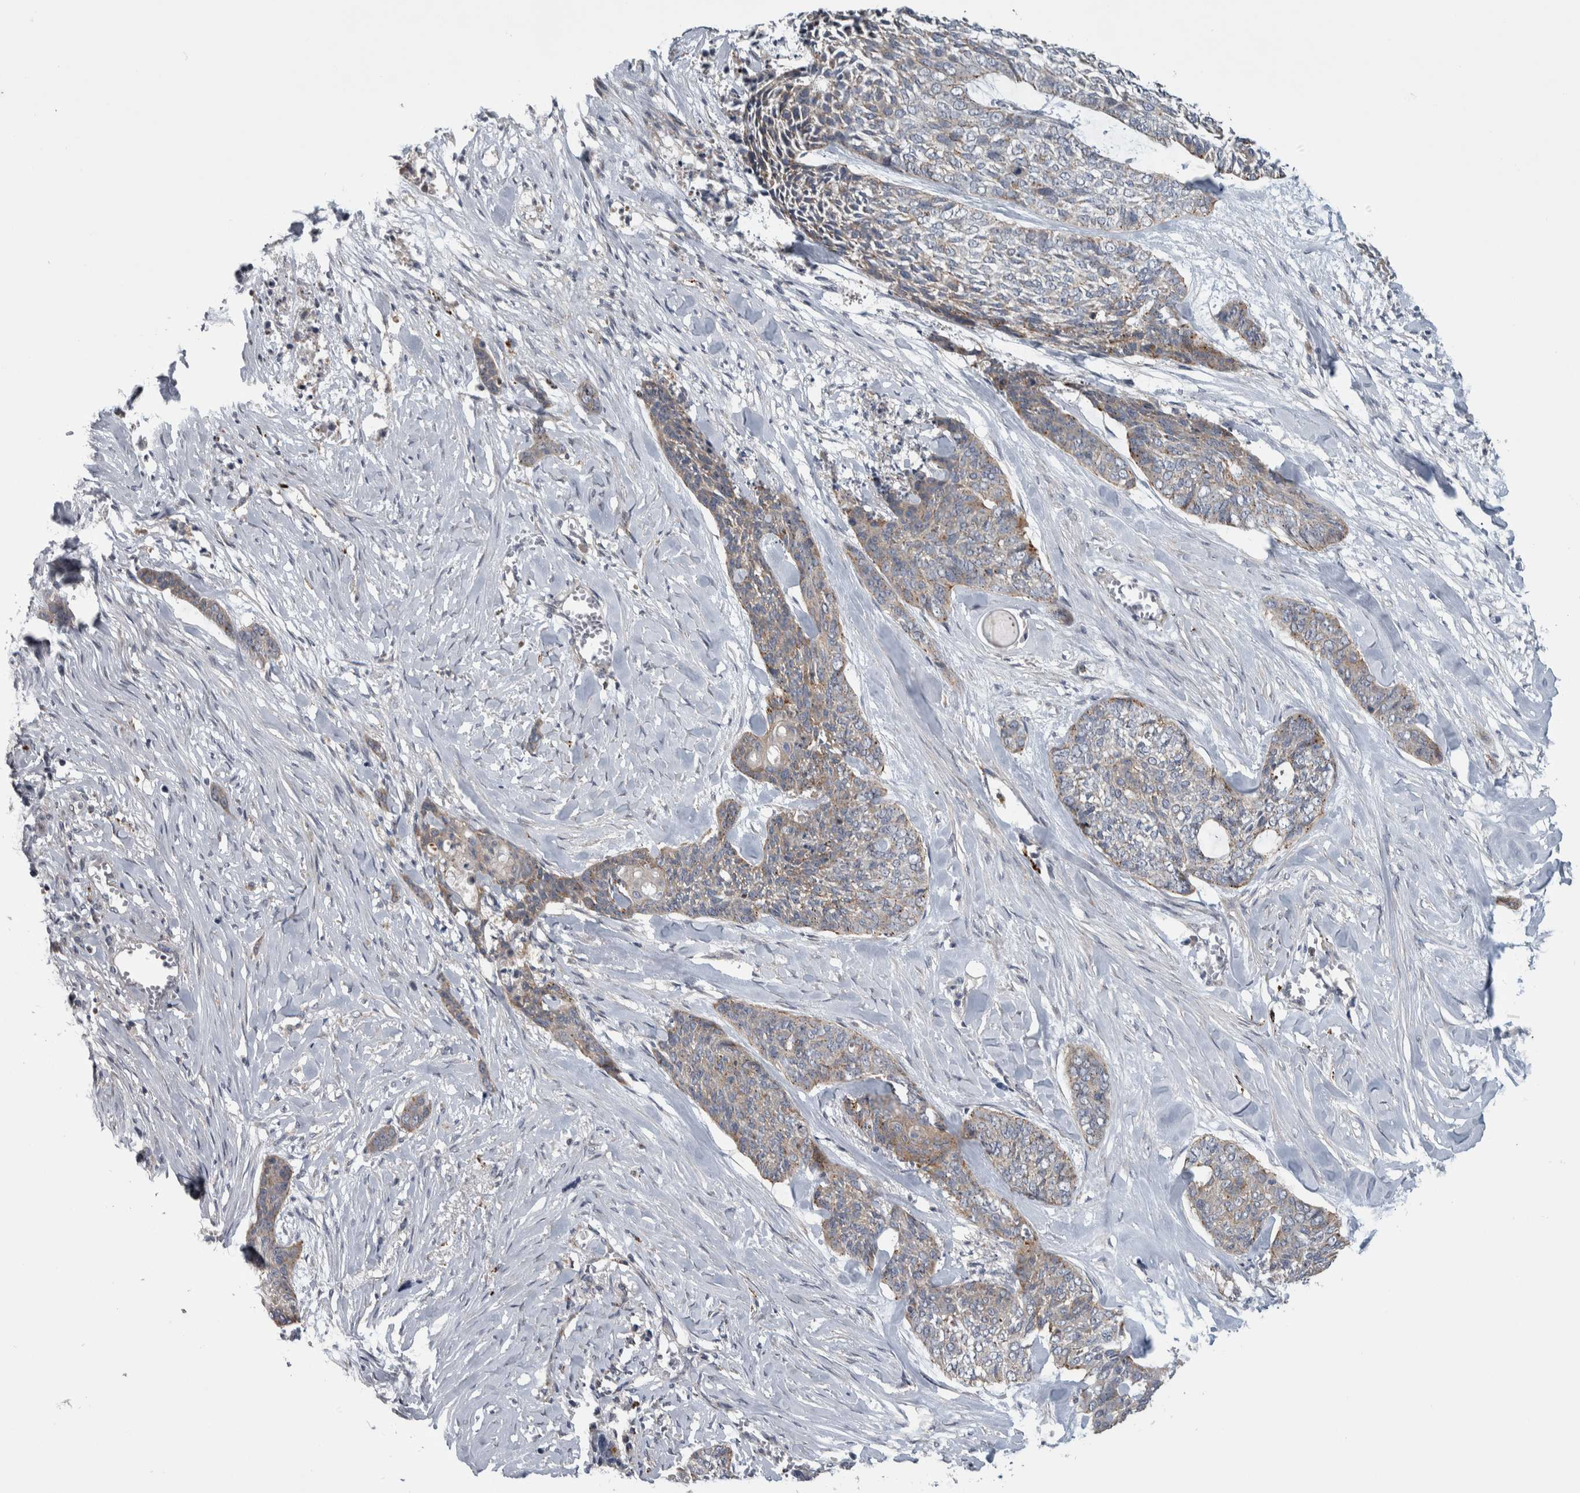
{"staining": {"intensity": "weak", "quantity": ">75%", "location": "cytoplasmic/membranous"}, "tissue": "skin cancer", "cell_type": "Tumor cells", "image_type": "cancer", "snomed": [{"axis": "morphology", "description": "Basal cell carcinoma"}, {"axis": "topography", "description": "Skin"}], "caption": "High-magnification brightfield microscopy of skin cancer (basal cell carcinoma) stained with DAB (3,3'-diaminobenzidine) (brown) and counterstained with hematoxylin (blue). tumor cells exhibit weak cytoplasmic/membranous positivity is appreciated in about>75% of cells.", "gene": "FAM83G", "patient": {"sex": "female", "age": 64}}